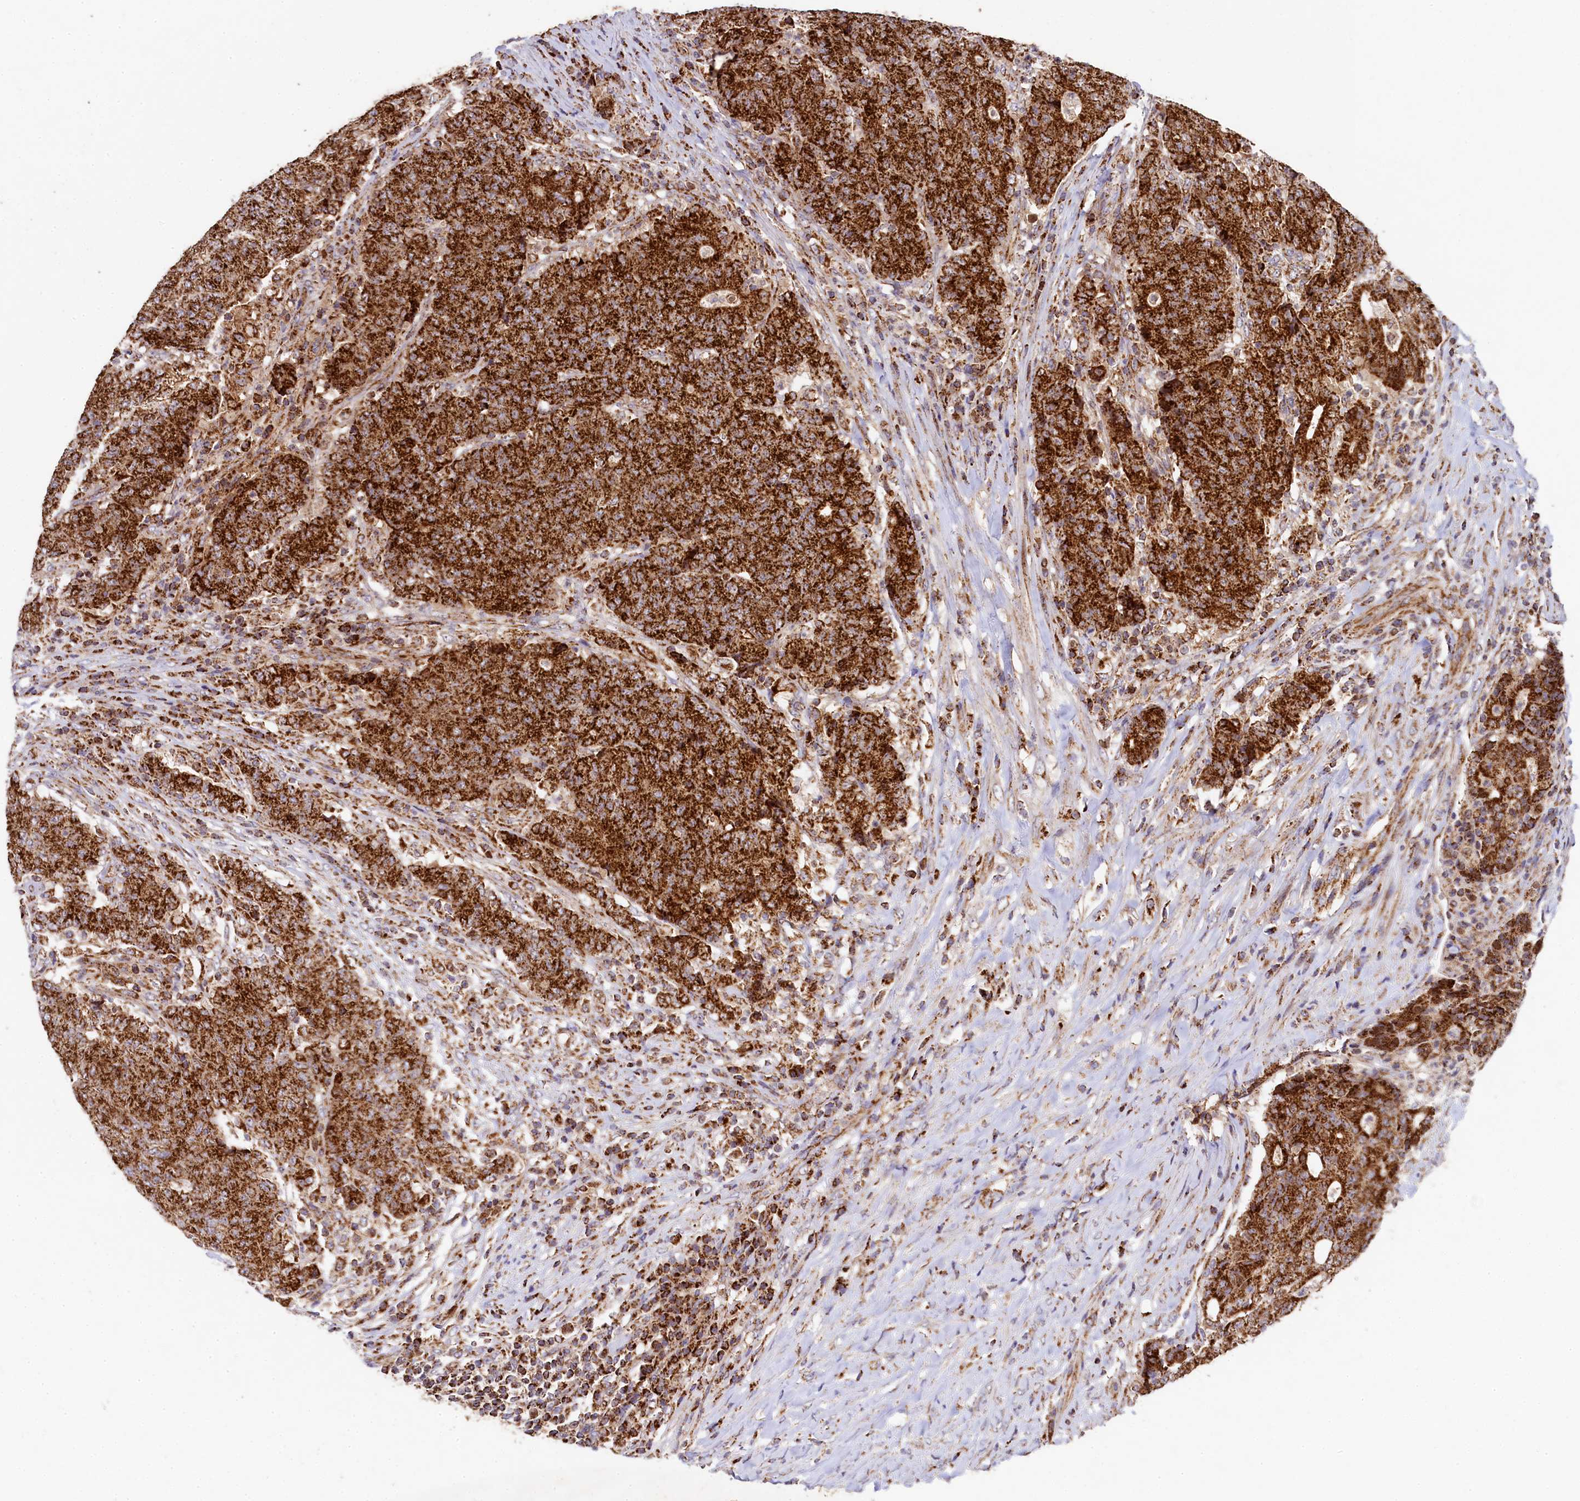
{"staining": {"intensity": "strong", "quantity": ">75%", "location": "cytoplasmic/membranous"}, "tissue": "colorectal cancer", "cell_type": "Tumor cells", "image_type": "cancer", "snomed": [{"axis": "morphology", "description": "Adenocarcinoma, NOS"}, {"axis": "topography", "description": "Colon"}], "caption": "DAB (3,3'-diaminobenzidine) immunohistochemical staining of colorectal cancer displays strong cytoplasmic/membranous protein expression in about >75% of tumor cells.", "gene": "CLYBL", "patient": {"sex": "female", "age": 75}}